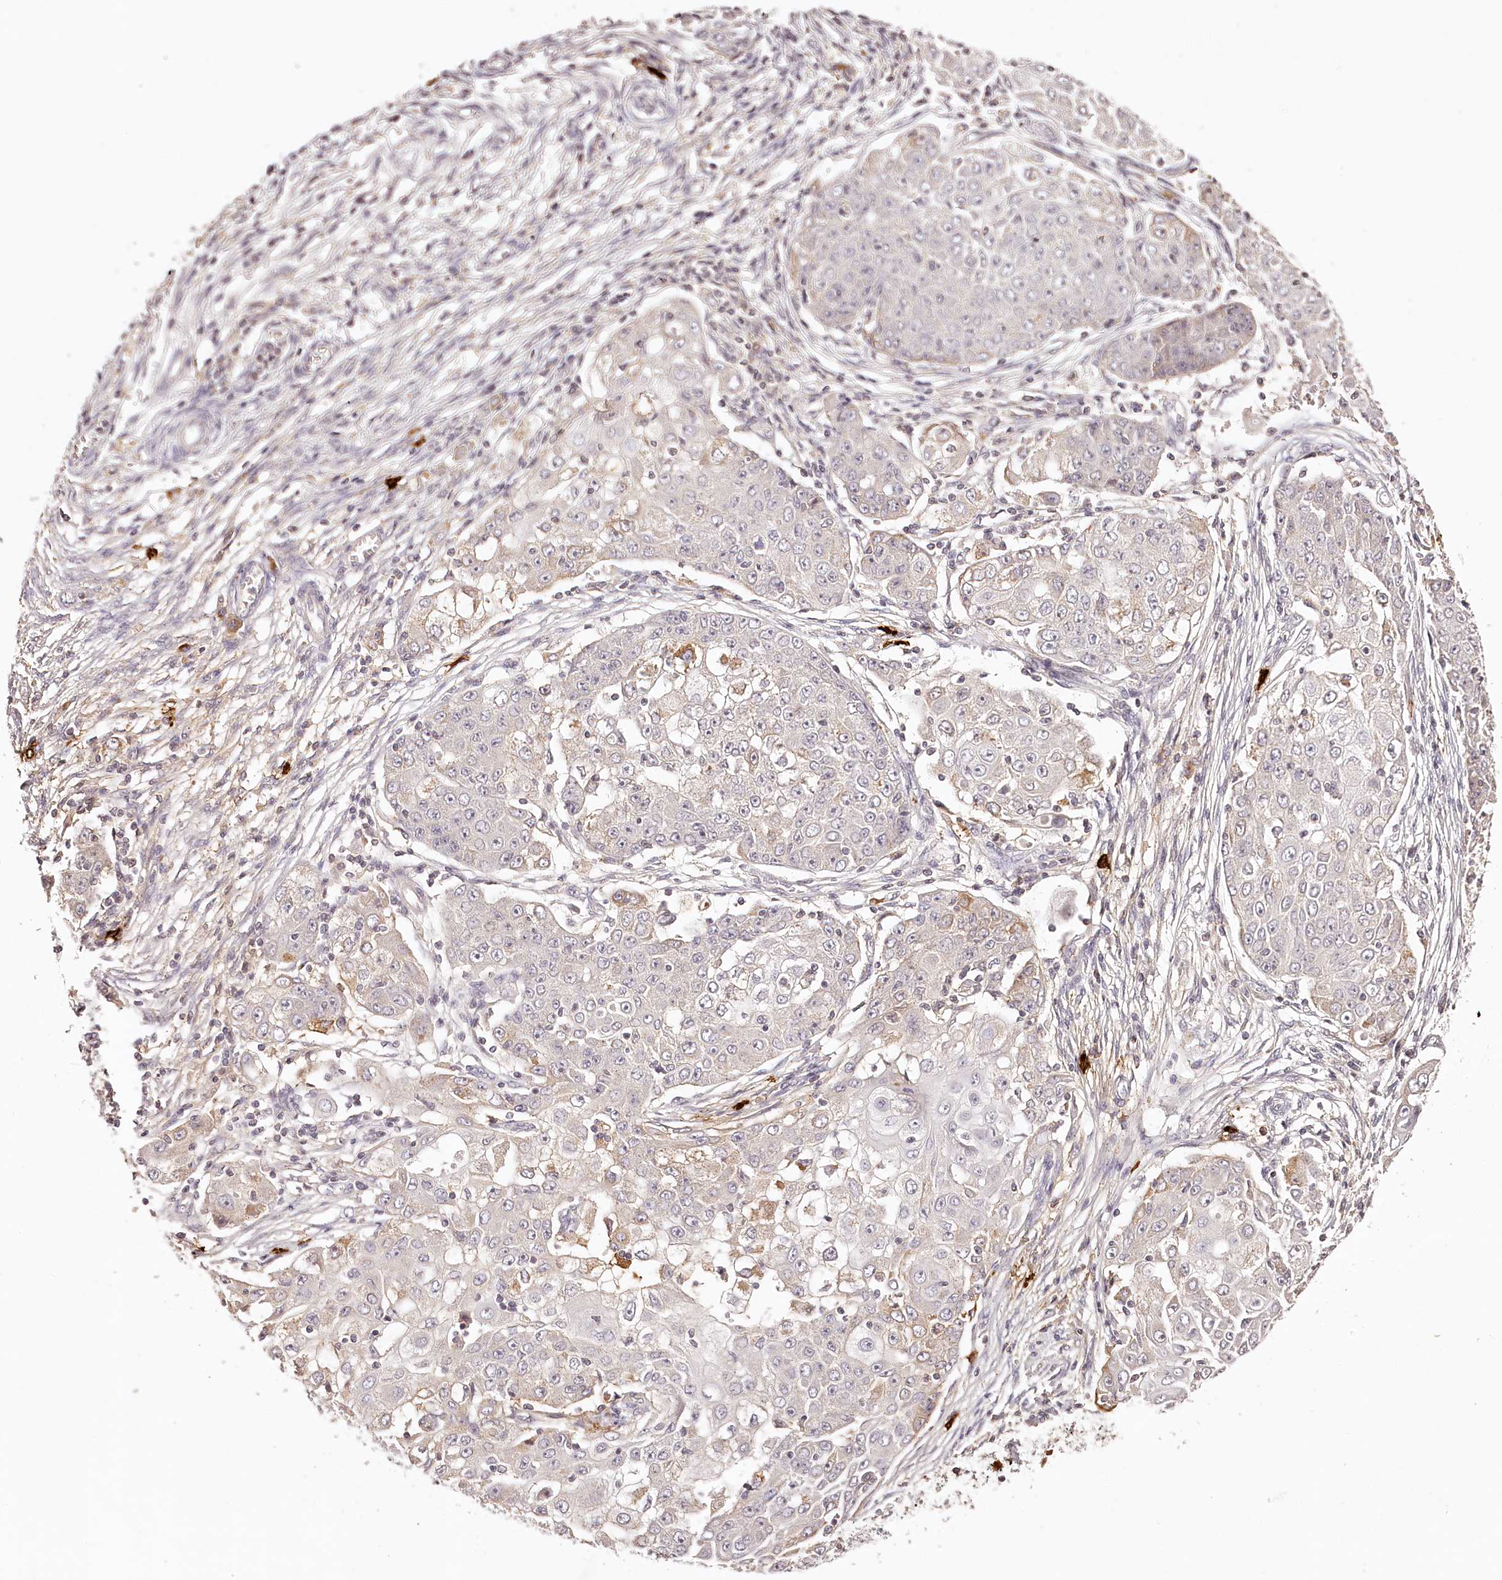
{"staining": {"intensity": "negative", "quantity": "none", "location": "none"}, "tissue": "ovarian cancer", "cell_type": "Tumor cells", "image_type": "cancer", "snomed": [{"axis": "morphology", "description": "Carcinoma, endometroid"}, {"axis": "topography", "description": "Ovary"}], "caption": "Immunohistochemical staining of human ovarian cancer (endometroid carcinoma) reveals no significant staining in tumor cells.", "gene": "SYNGR1", "patient": {"sex": "female", "age": 42}}